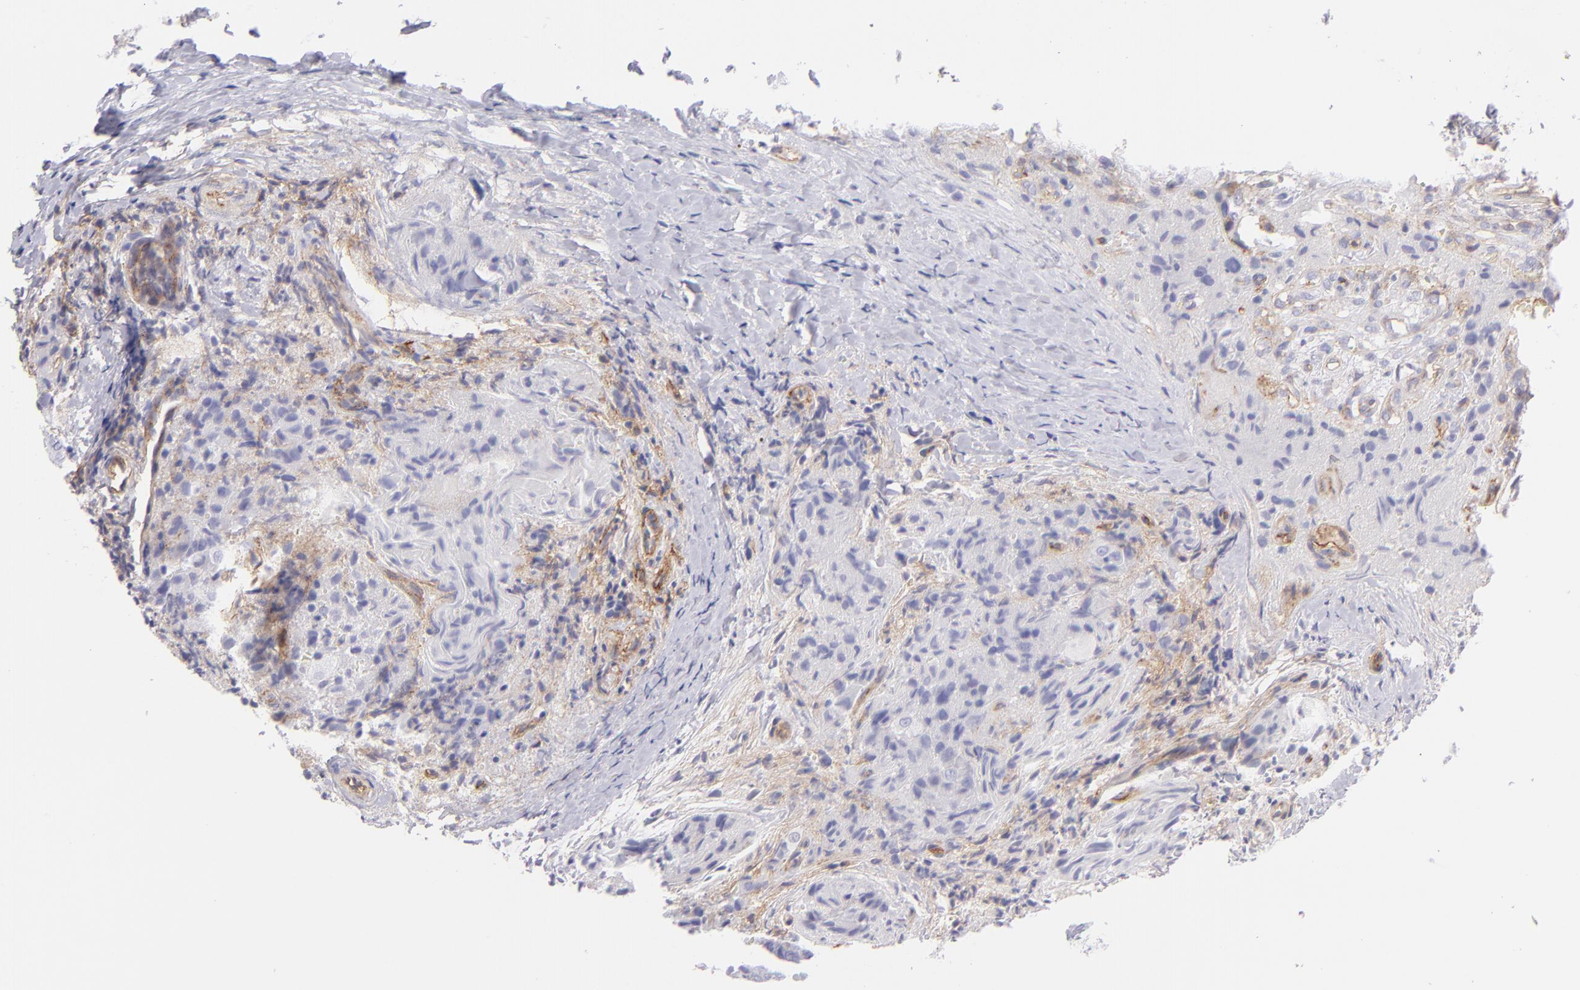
{"staining": {"intensity": "negative", "quantity": "none", "location": "none"}, "tissue": "thyroid cancer", "cell_type": "Tumor cells", "image_type": "cancer", "snomed": [{"axis": "morphology", "description": "Papillary adenocarcinoma, NOS"}, {"axis": "topography", "description": "Thyroid gland"}], "caption": "The IHC micrograph has no significant positivity in tumor cells of thyroid cancer (papillary adenocarcinoma) tissue. (Stains: DAB IHC with hematoxylin counter stain, Microscopy: brightfield microscopy at high magnification).", "gene": "CD81", "patient": {"sex": "female", "age": 71}}